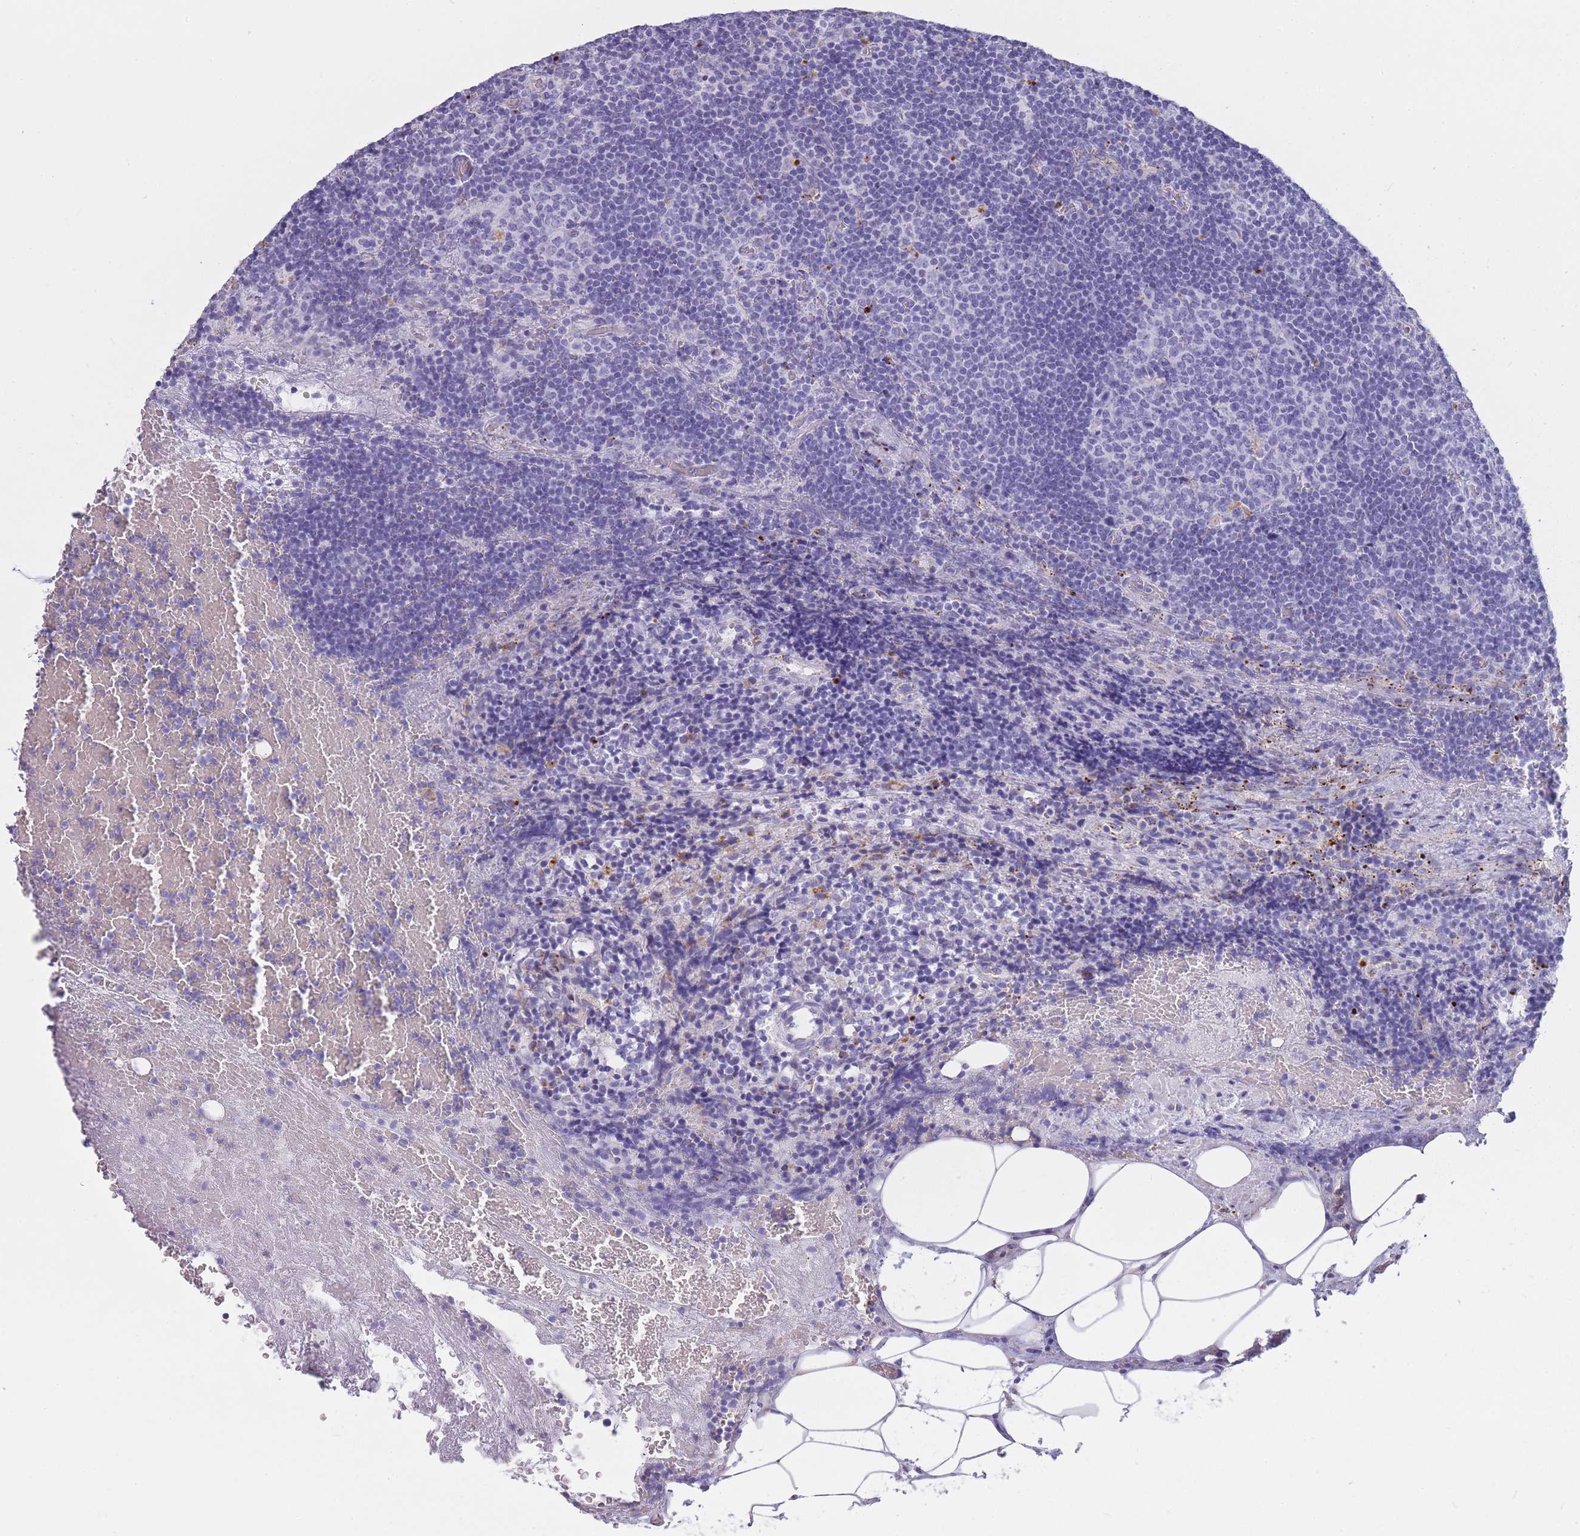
{"staining": {"intensity": "negative", "quantity": "none", "location": "none"}, "tissue": "lymph node", "cell_type": "Germinal center cells", "image_type": "normal", "snomed": [{"axis": "morphology", "description": "Normal tissue, NOS"}, {"axis": "topography", "description": "Lymph node"}], "caption": "DAB immunohistochemical staining of unremarkable lymph node exhibits no significant expression in germinal center cells.", "gene": "GAA", "patient": {"sex": "male", "age": 58}}